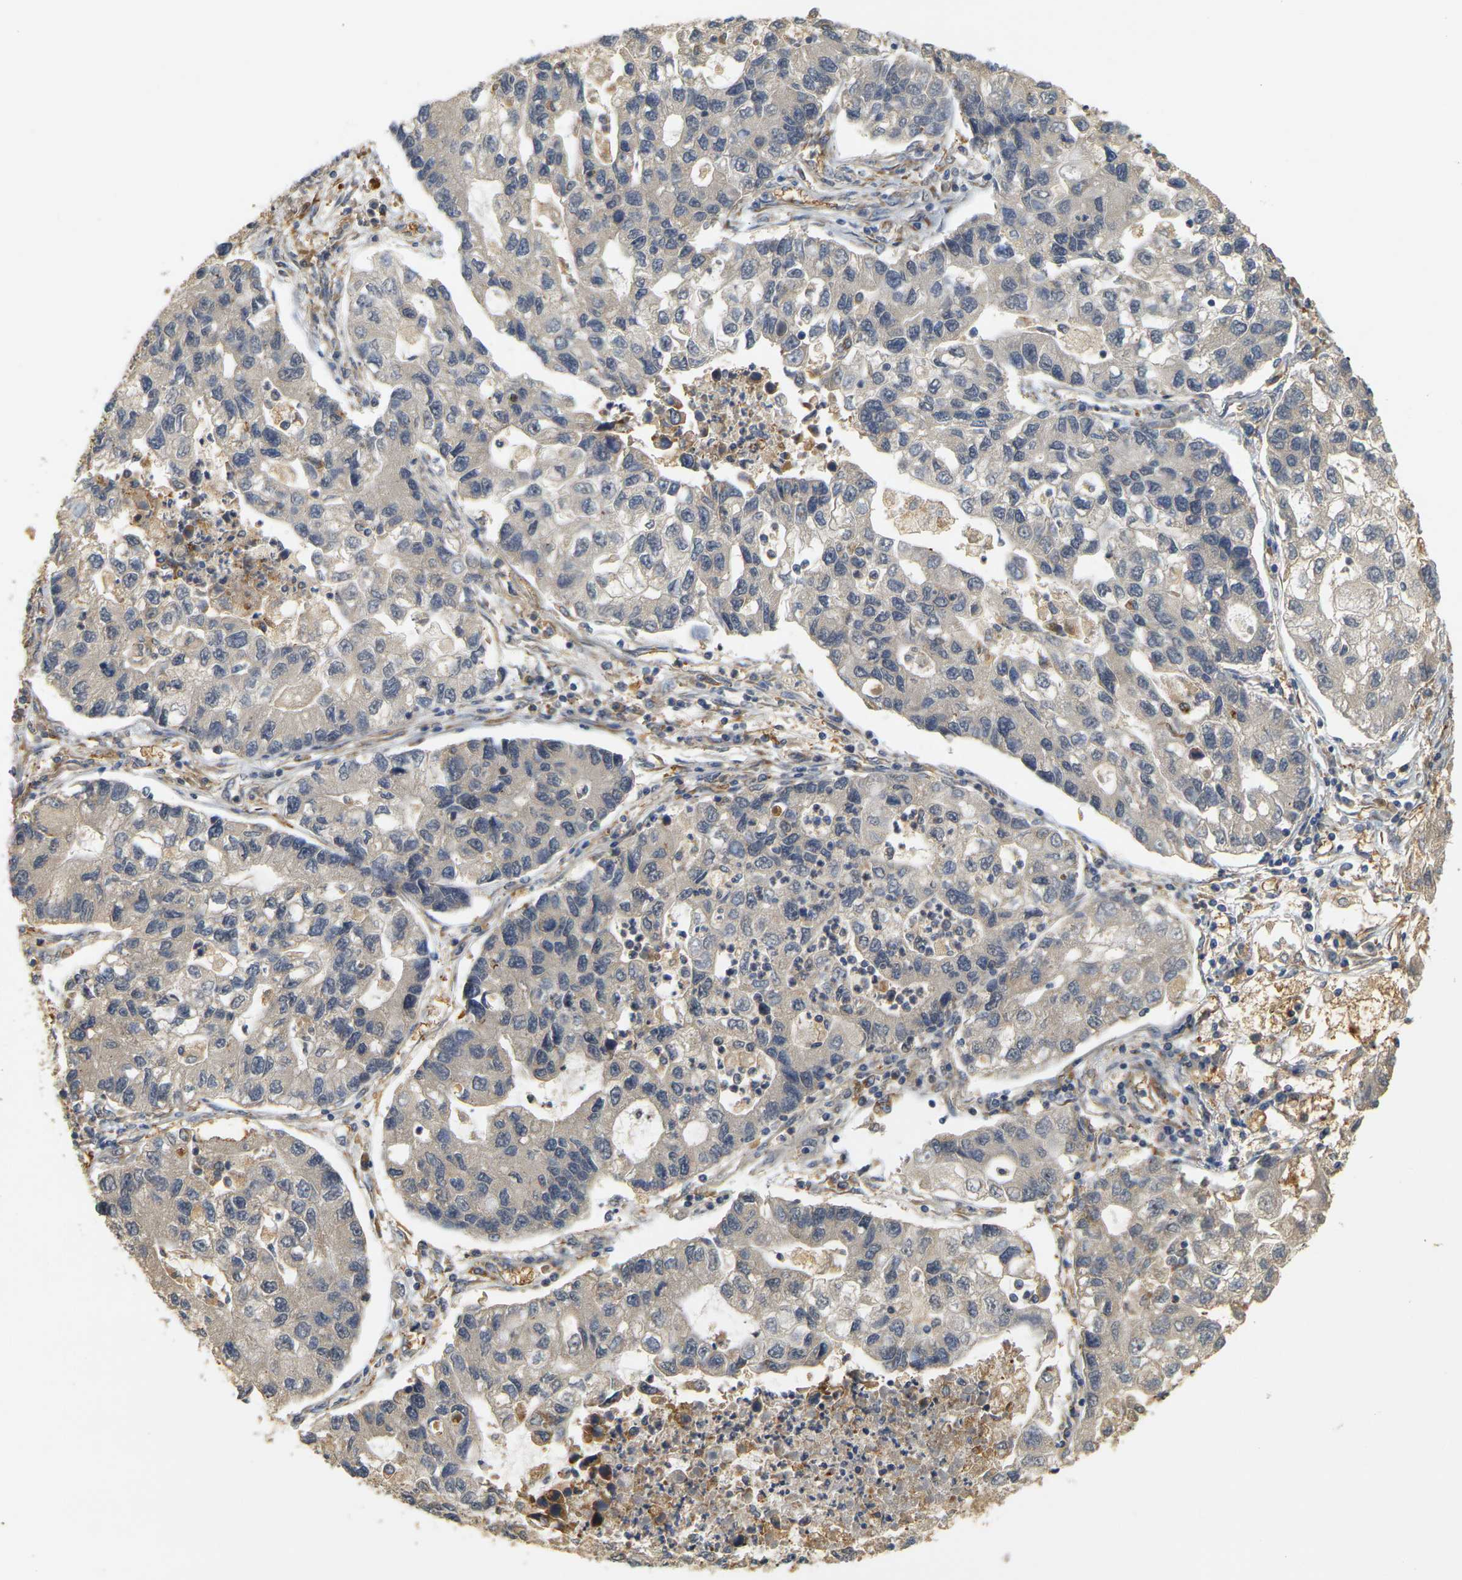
{"staining": {"intensity": "negative", "quantity": "none", "location": "none"}, "tissue": "lung cancer", "cell_type": "Tumor cells", "image_type": "cancer", "snomed": [{"axis": "morphology", "description": "Adenocarcinoma, NOS"}, {"axis": "topography", "description": "Lung"}], "caption": "Adenocarcinoma (lung) stained for a protein using immunohistochemistry reveals no expression tumor cells.", "gene": "MEGF9", "patient": {"sex": "female", "age": 51}}